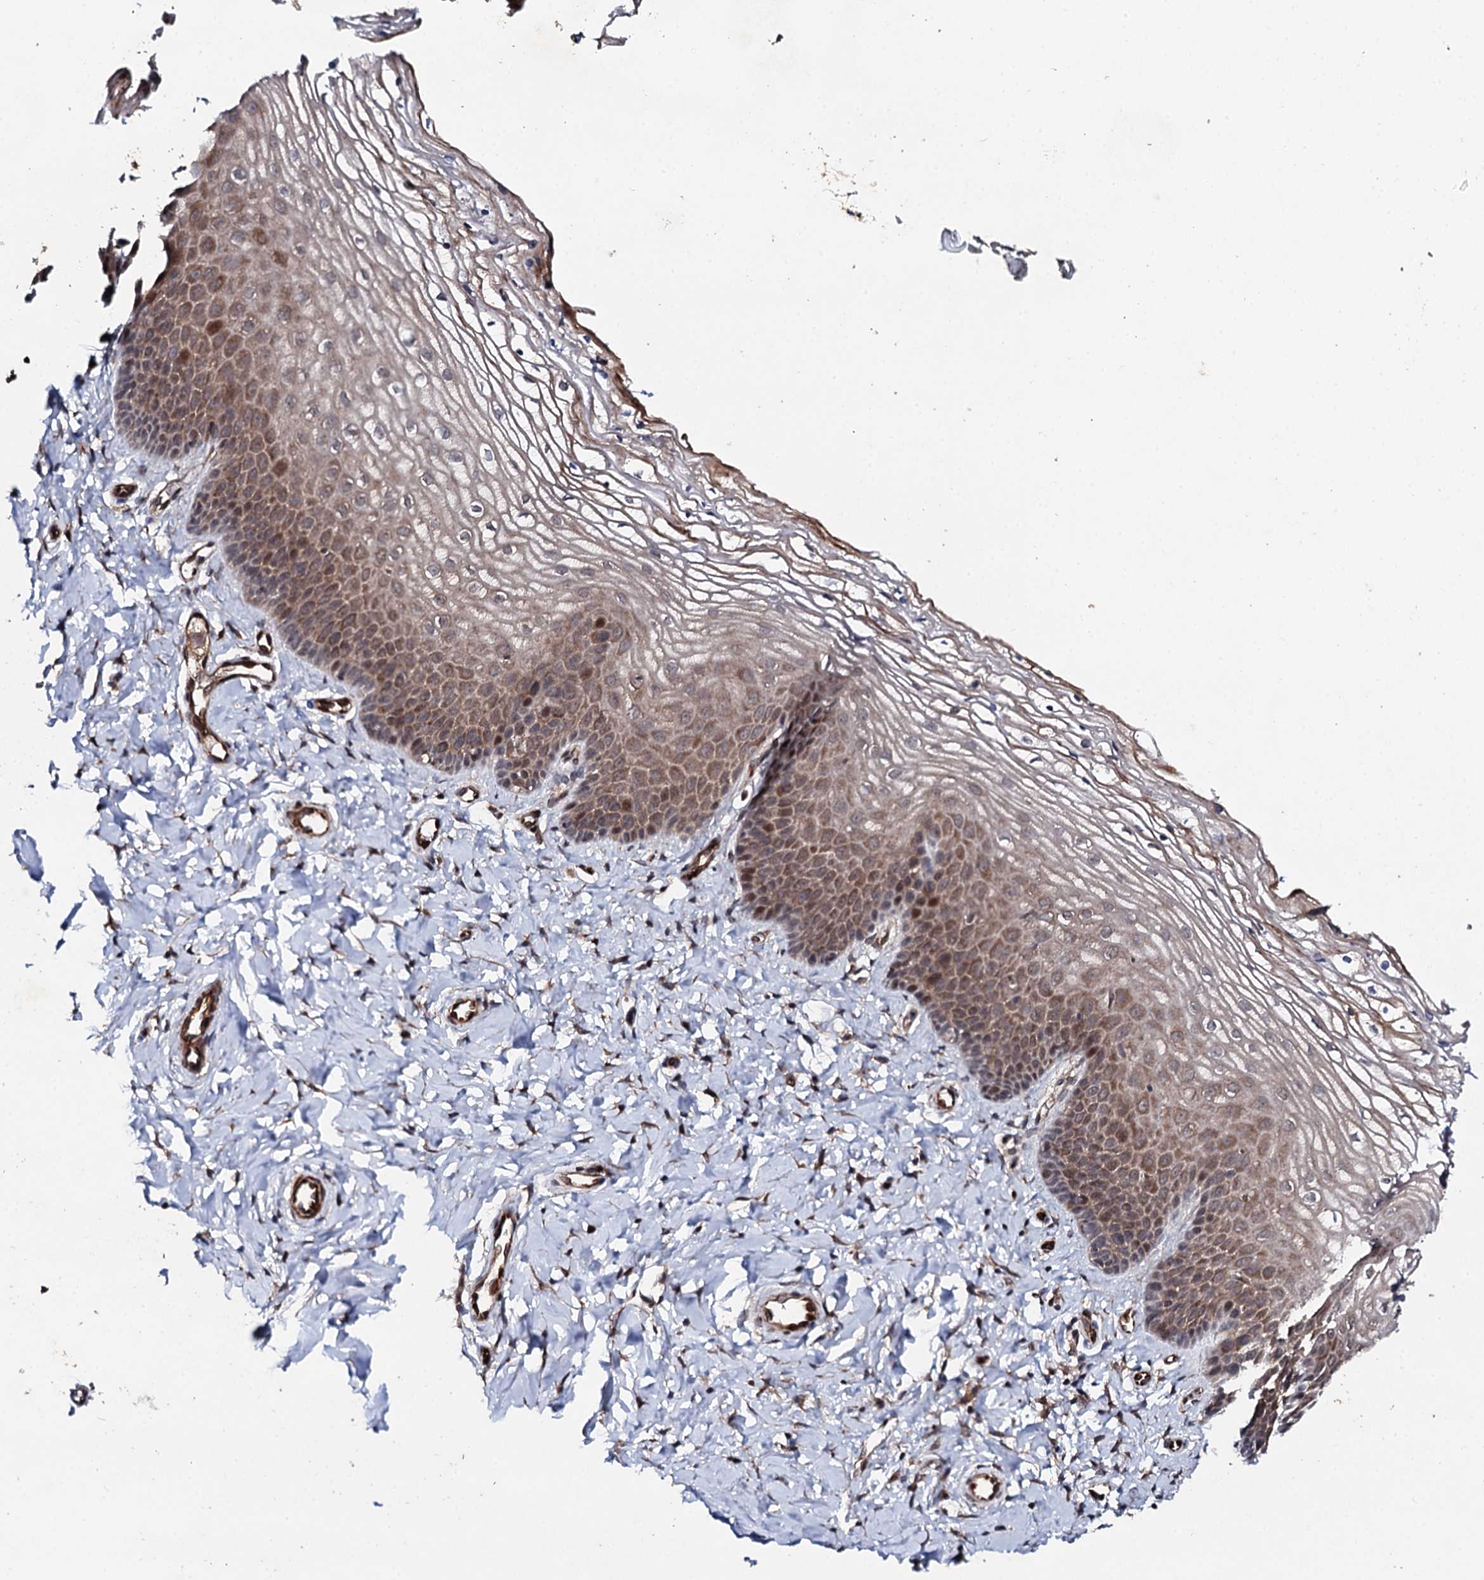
{"staining": {"intensity": "moderate", "quantity": ">75%", "location": "cytoplasmic/membranous"}, "tissue": "vagina", "cell_type": "Squamous epithelial cells", "image_type": "normal", "snomed": [{"axis": "morphology", "description": "Normal tissue, NOS"}, {"axis": "topography", "description": "Vagina"}, {"axis": "topography", "description": "Cervix"}], "caption": "Moderate cytoplasmic/membranous staining is seen in approximately >75% of squamous epithelial cells in unremarkable vagina.", "gene": "FAM111A", "patient": {"sex": "female", "age": 40}}